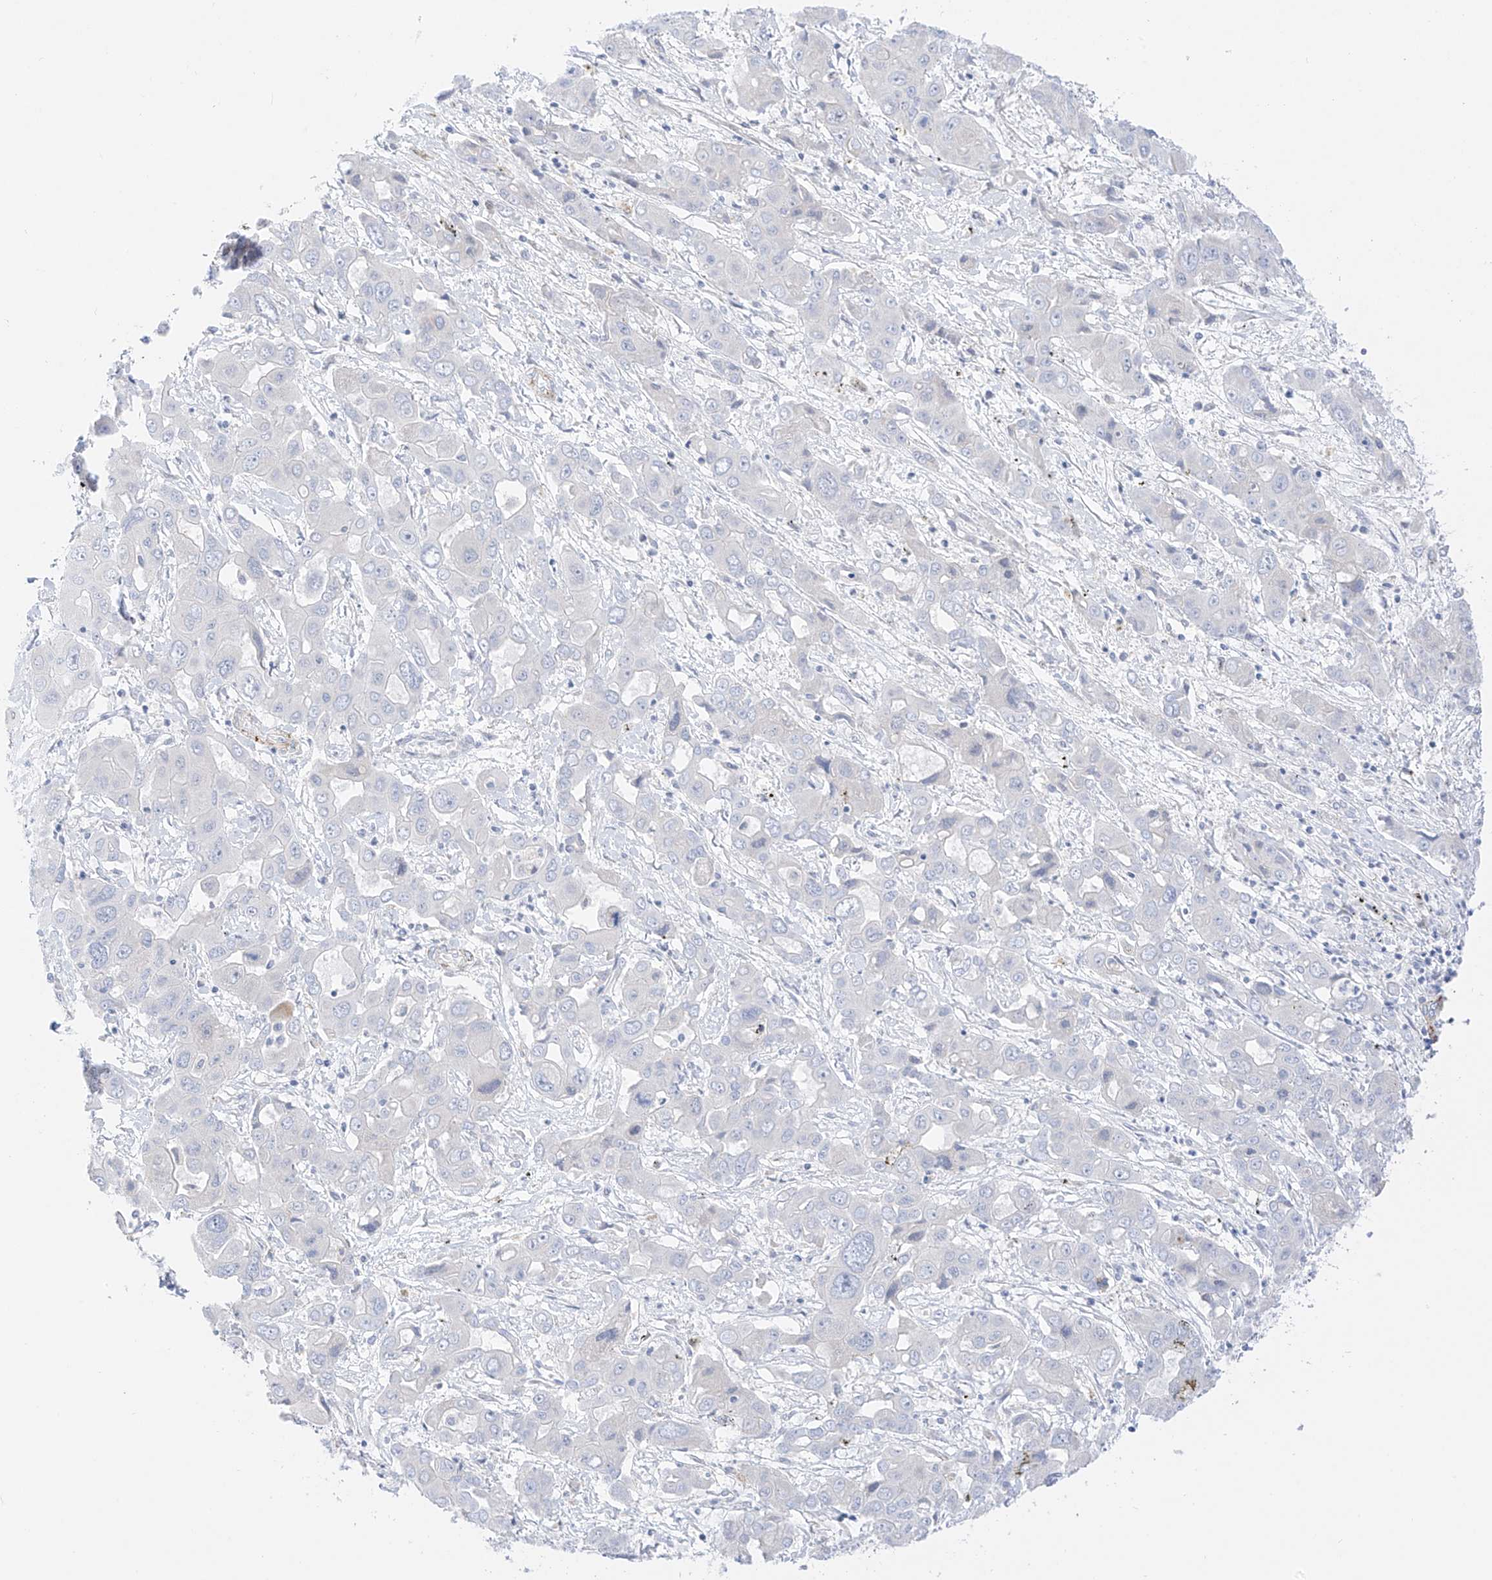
{"staining": {"intensity": "negative", "quantity": "none", "location": "none"}, "tissue": "liver cancer", "cell_type": "Tumor cells", "image_type": "cancer", "snomed": [{"axis": "morphology", "description": "Cholangiocarcinoma"}, {"axis": "topography", "description": "Liver"}], "caption": "Tumor cells are negative for protein expression in human liver cancer.", "gene": "ST3GAL5", "patient": {"sex": "male", "age": 67}}